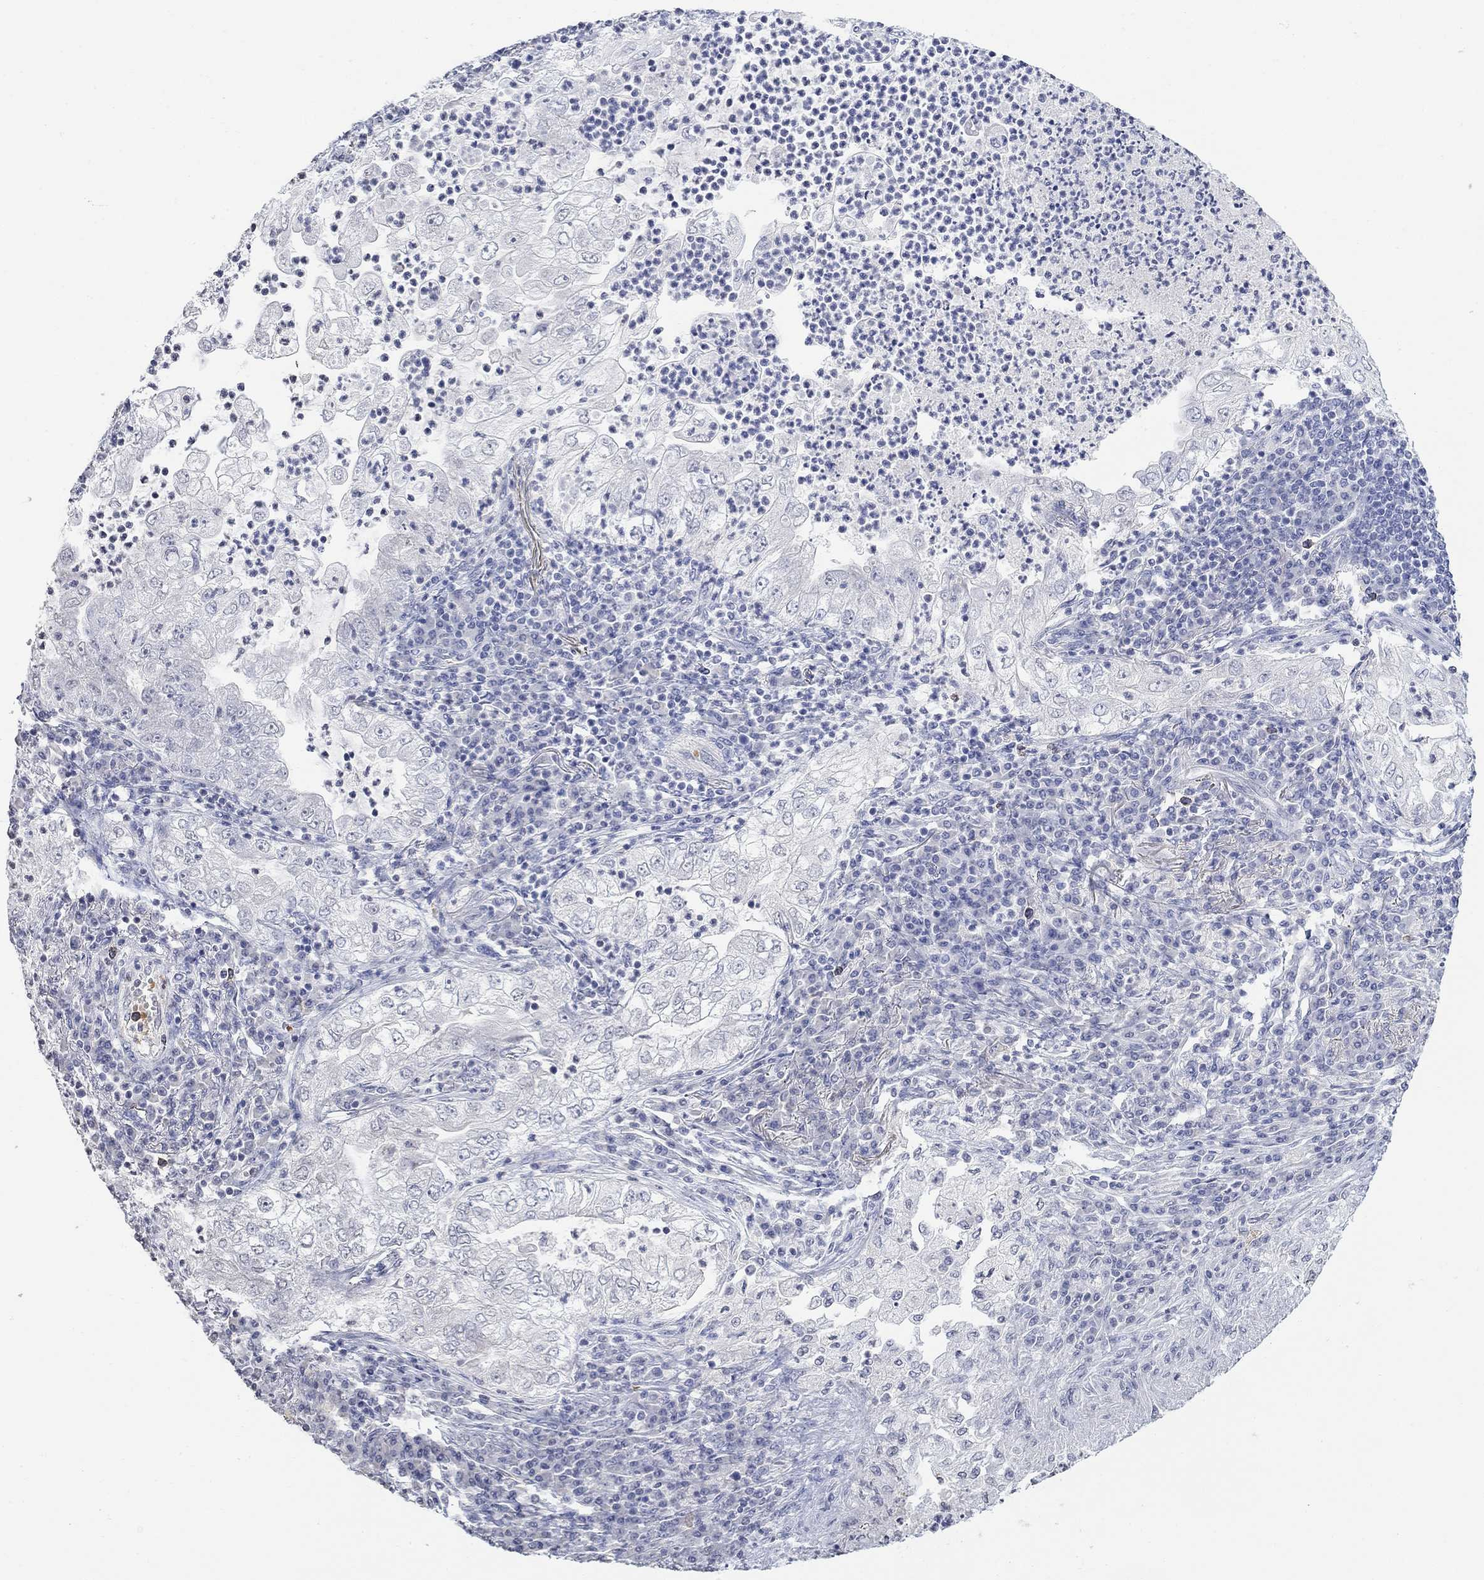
{"staining": {"intensity": "negative", "quantity": "none", "location": "none"}, "tissue": "lung cancer", "cell_type": "Tumor cells", "image_type": "cancer", "snomed": [{"axis": "morphology", "description": "Adenocarcinoma, NOS"}, {"axis": "topography", "description": "Lung"}], "caption": "Histopathology image shows no protein positivity in tumor cells of adenocarcinoma (lung) tissue.", "gene": "TMEM255A", "patient": {"sex": "female", "age": 73}}